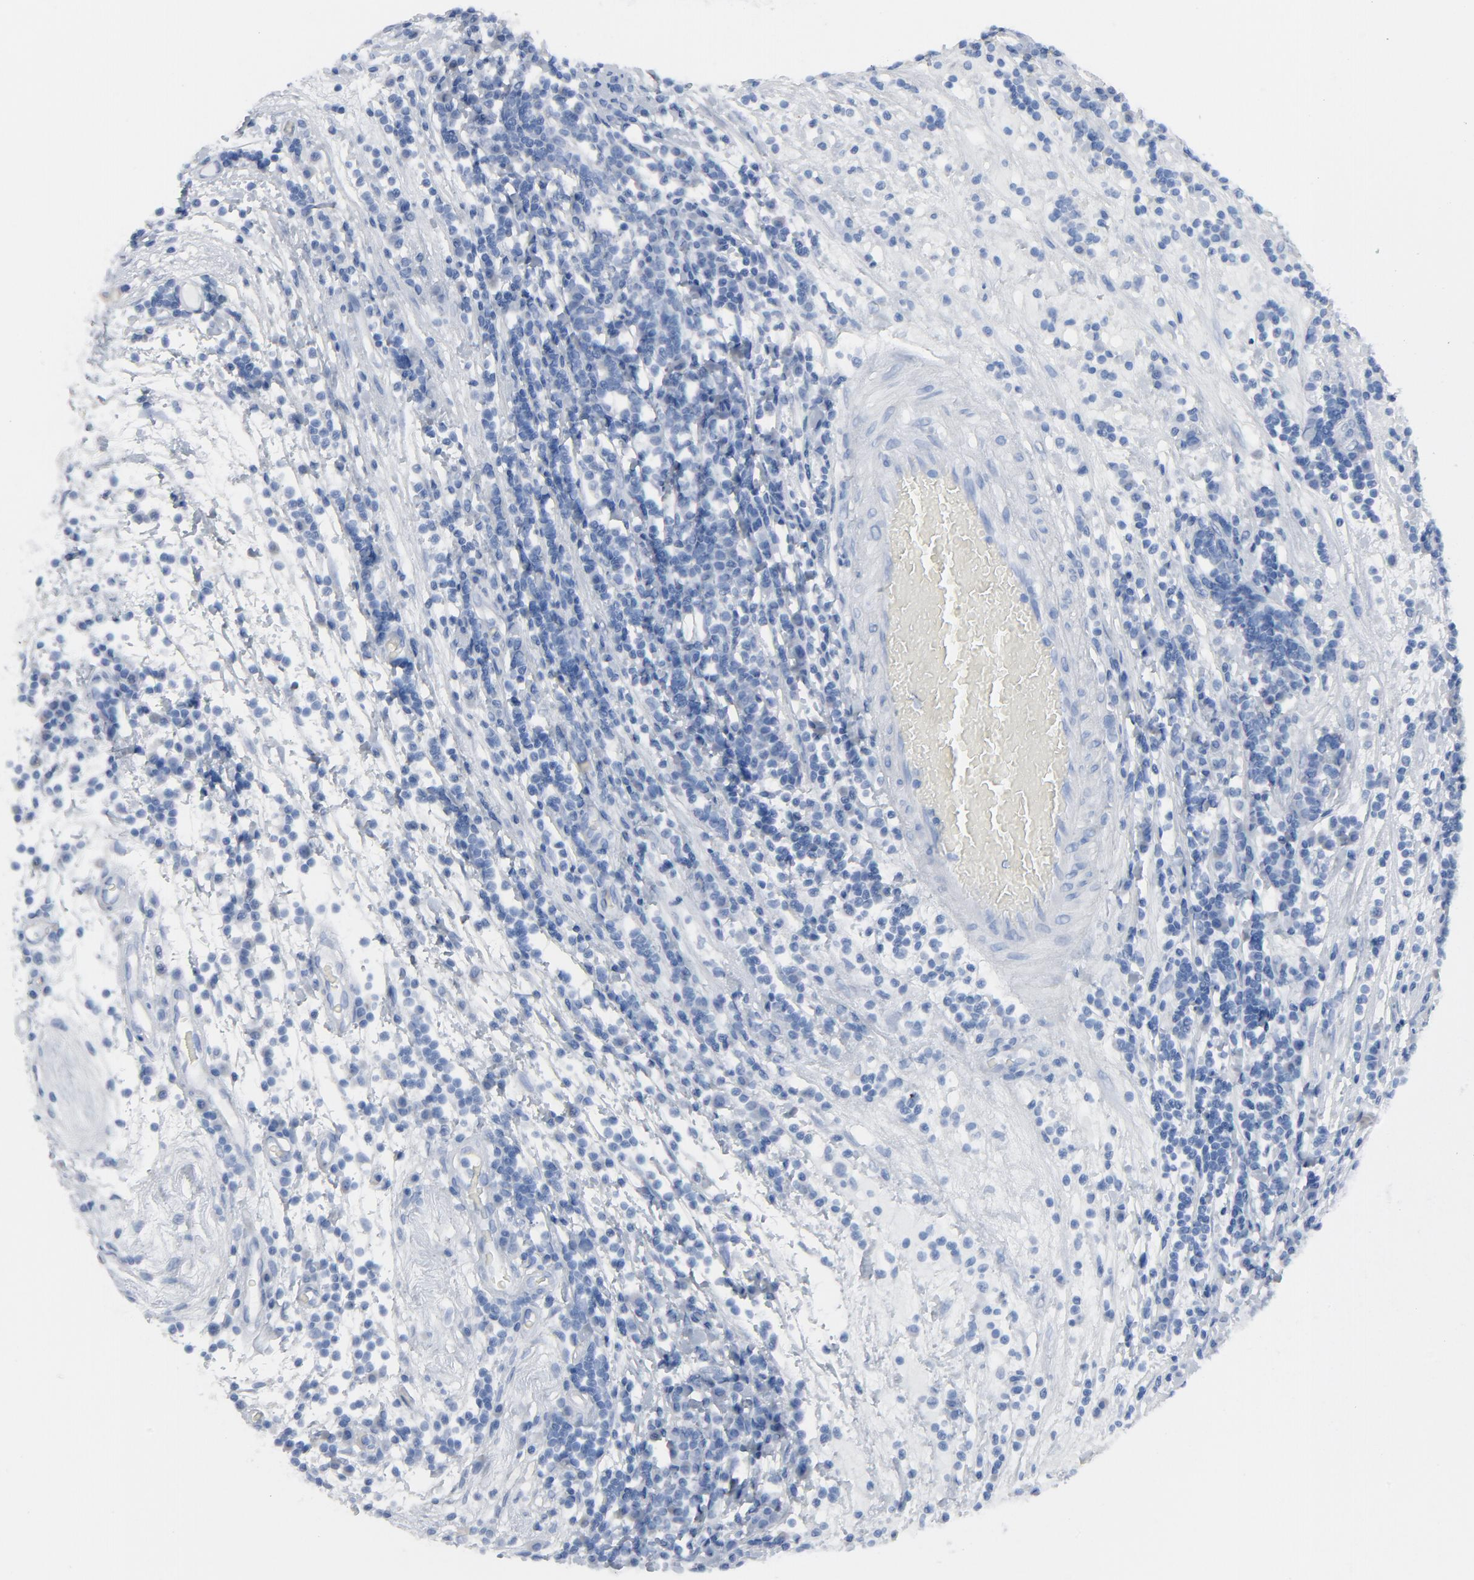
{"staining": {"intensity": "negative", "quantity": "none", "location": "none"}, "tissue": "testis cancer", "cell_type": "Tumor cells", "image_type": "cancer", "snomed": [{"axis": "morphology", "description": "Seminoma, NOS"}, {"axis": "topography", "description": "Testis"}], "caption": "A high-resolution micrograph shows IHC staining of seminoma (testis), which demonstrates no significant staining in tumor cells.", "gene": "C14orf119", "patient": {"sex": "male", "age": 43}}